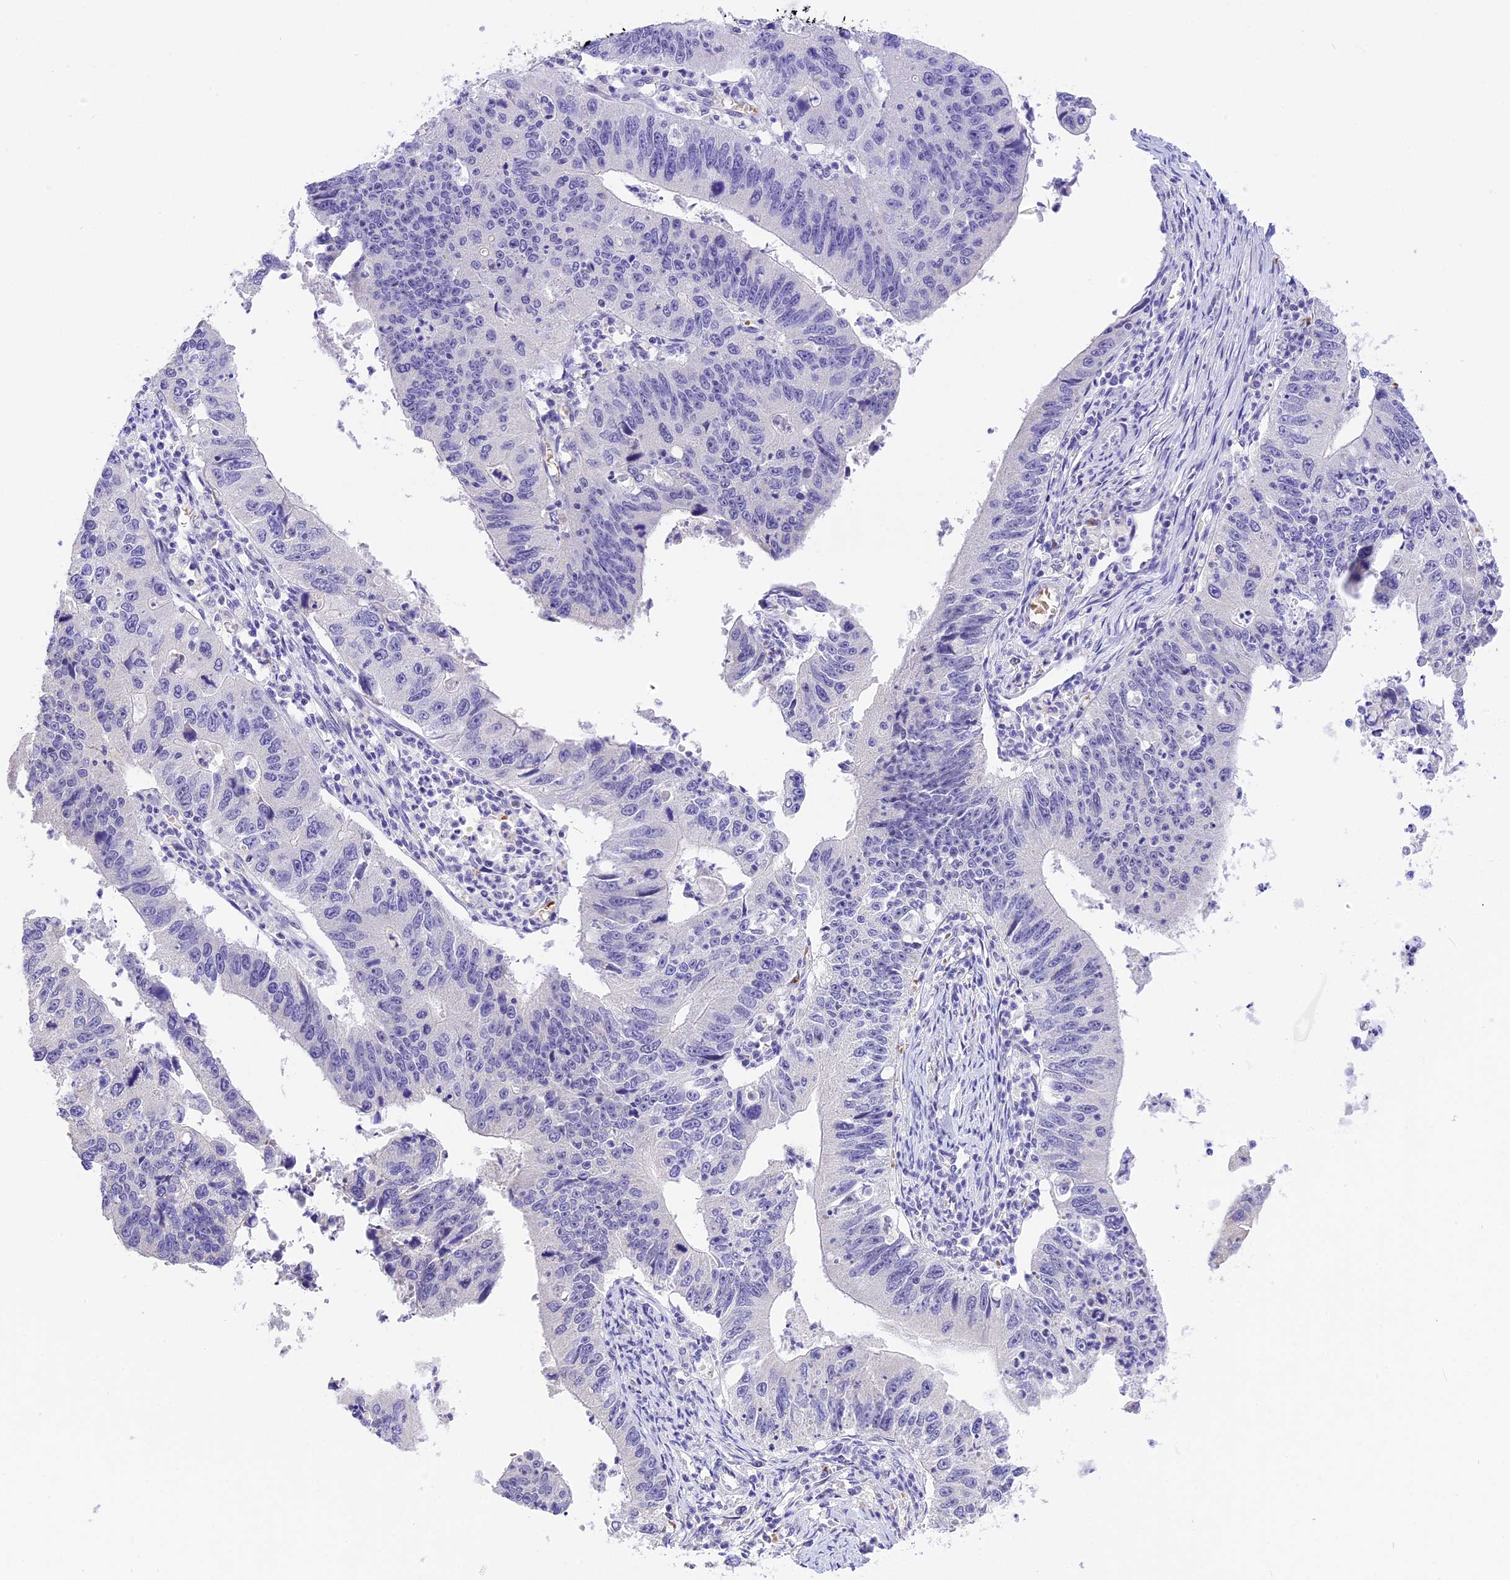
{"staining": {"intensity": "negative", "quantity": "none", "location": "none"}, "tissue": "stomach cancer", "cell_type": "Tumor cells", "image_type": "cancer", "snomed": [{"axis": "morphology", "description": "Adenocarcinoma, NOS"}, {"axis": "topography", "description": "Stomach"}], "caption": "IHC micrograph of neoplastic tissue: stomach adenocarcinoma stained with DAB demonstrates no significant protein expression in tumor cells.", "gene": "AHSP", "patient": {"sex": "male", "age": 59}}